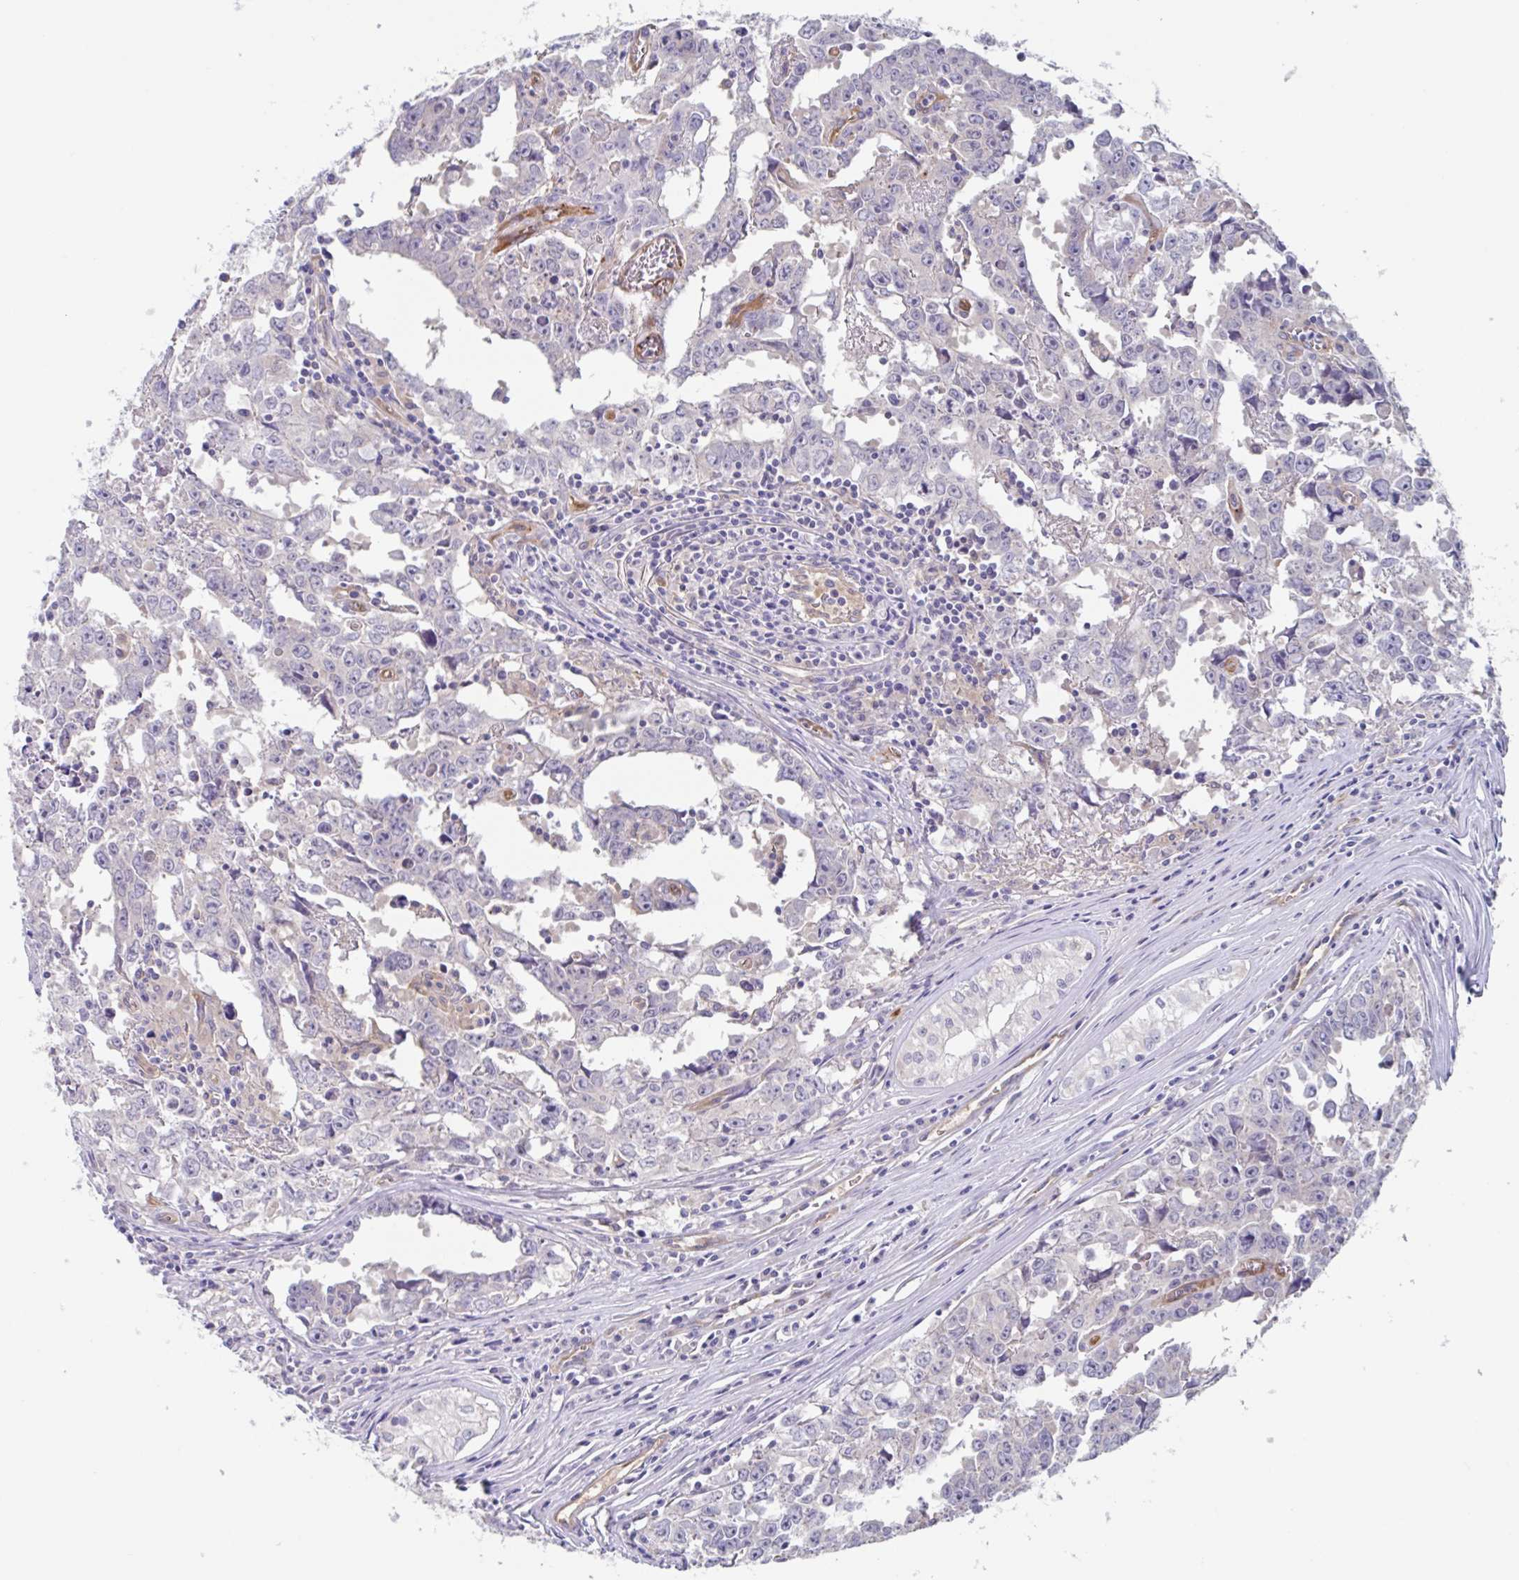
{"staining": {"intensity": "negative", "quantity": "none", "location": "none"}, "tissue": "testis cancer", "cell_type": "Tumor cells", "image_type": "cancer", "snomed": [{"axis": "morphology", "description": "Carcinoma, Embryonal, NOS"}, {"axis": "topography", "description": "Testis"}], "caption": "Histopathology image shows no significant protein positivity in tumor cells of testis embryonal carcinoma.", "gene": "EHD4", "patient": {"sex": "male", "age": 22}}